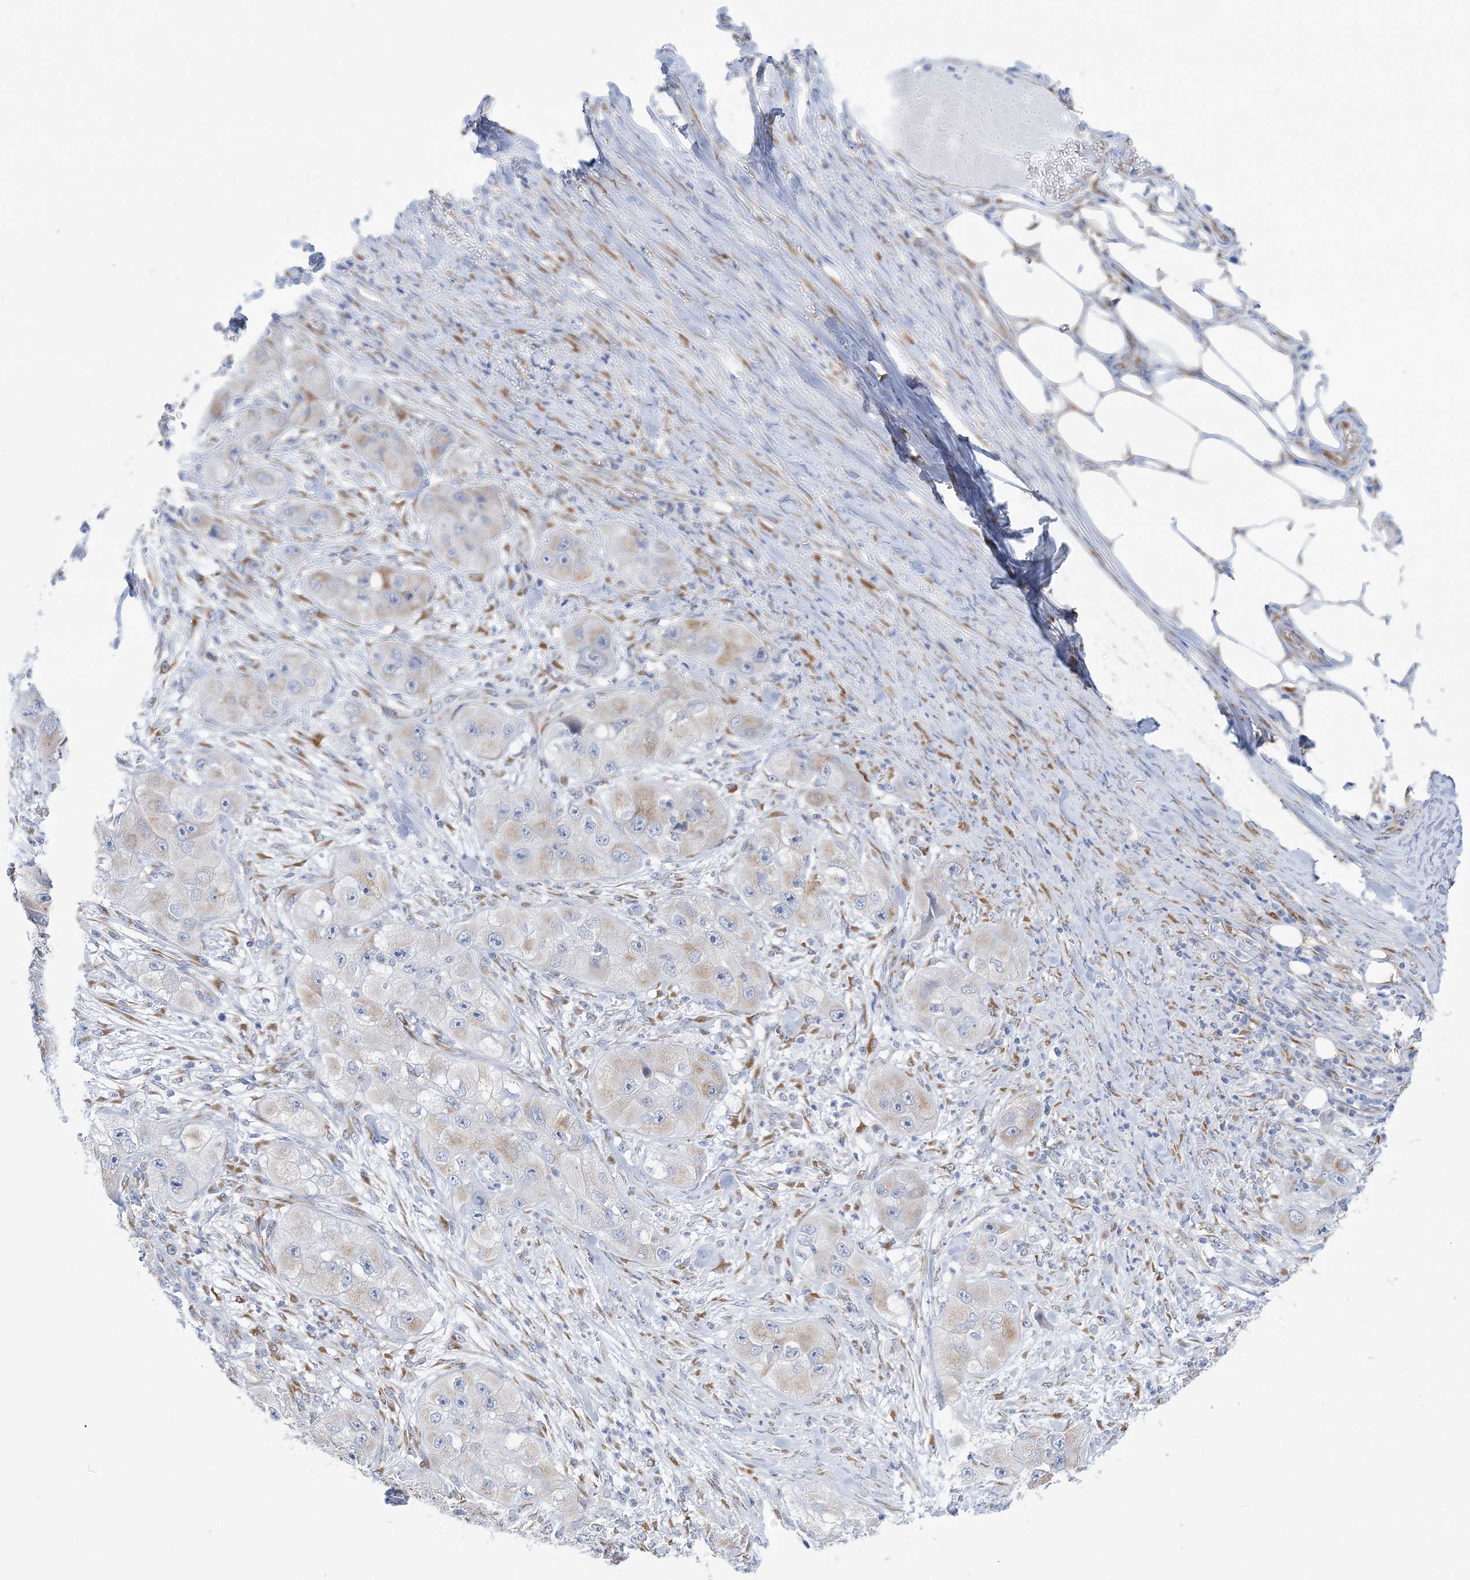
{"staining": {"intensity": "weak", "quantity": "<25%", "location": "cytoplasmic/membranous"}, "tissue": "skin cancer", "cell_type": "Tumor cells", "image_type": "cancer", "snomed": [{"axis": "morphology", "description": "Squamous cell carcinoma, NOS"}, {"axis": "topography", "description": "Skin"}, {"axis": "topography", "description": "Subcutis"}], "caption": "Tumor cells show no significant protein expression in skin squamous cell carcinoma. (Immunohistochemistry (ihc), brightfield microscopy, high magnification).", "gene": "PLEKHG4B", "patient": {"sex": "male", "age": 73}}